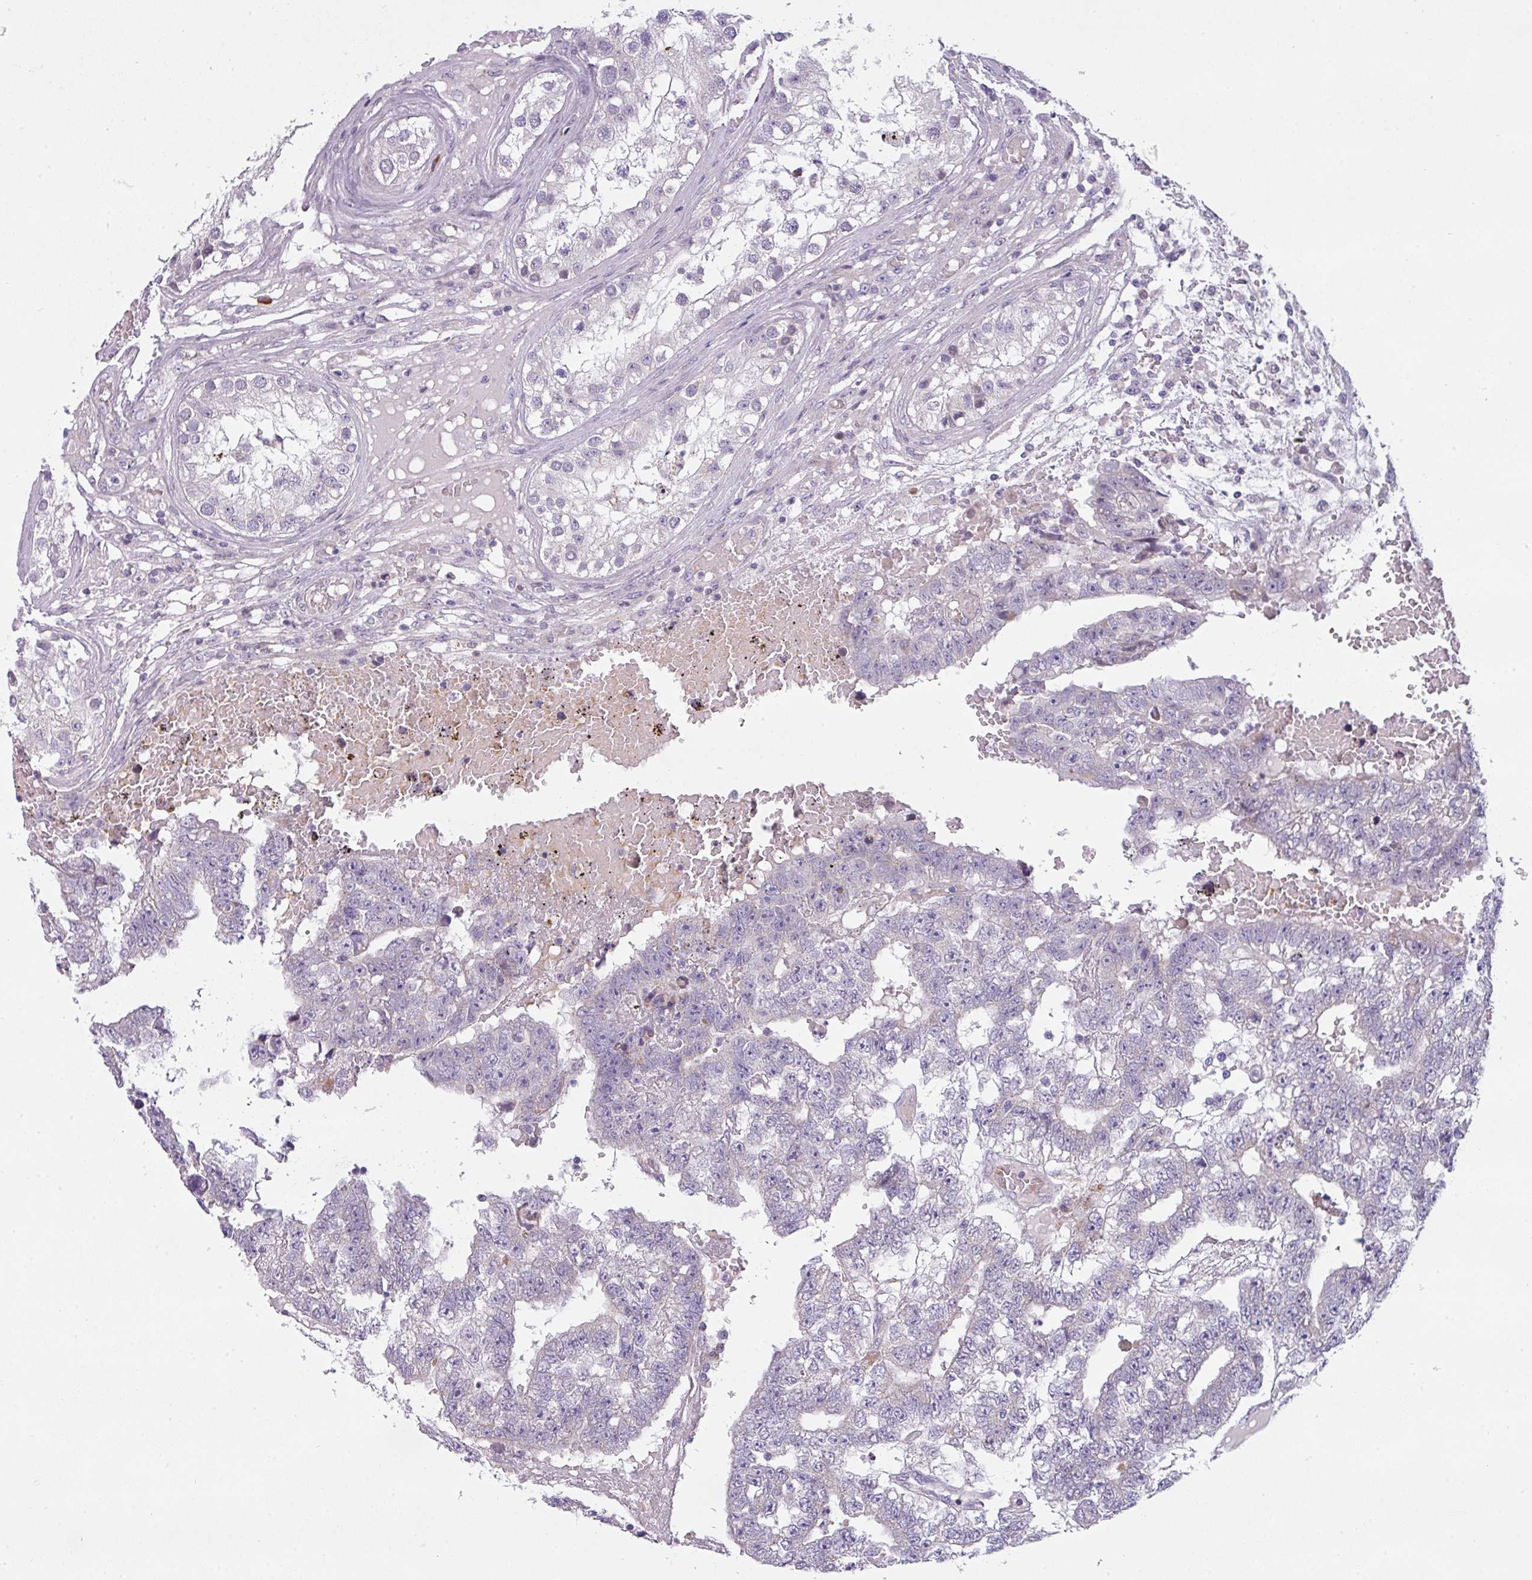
{"staining": {"intensity": "negative", "quantity": "none", "location": "none"}, "tissue": "testis cancer", "cell_type": "Tumor cells", "image_type": "cancer", "snomed": [{"axis": "morphology", "description": "Carcinoma, Embryonal, NOS"}, {"axis": "topography", "description": "Testis"}], "caption": "Tumor cells are negative for protein expression in human embryonal carcinoma (testis).", "gene": "C2orf68", "patient": {"sex": "male", "age": 25}}